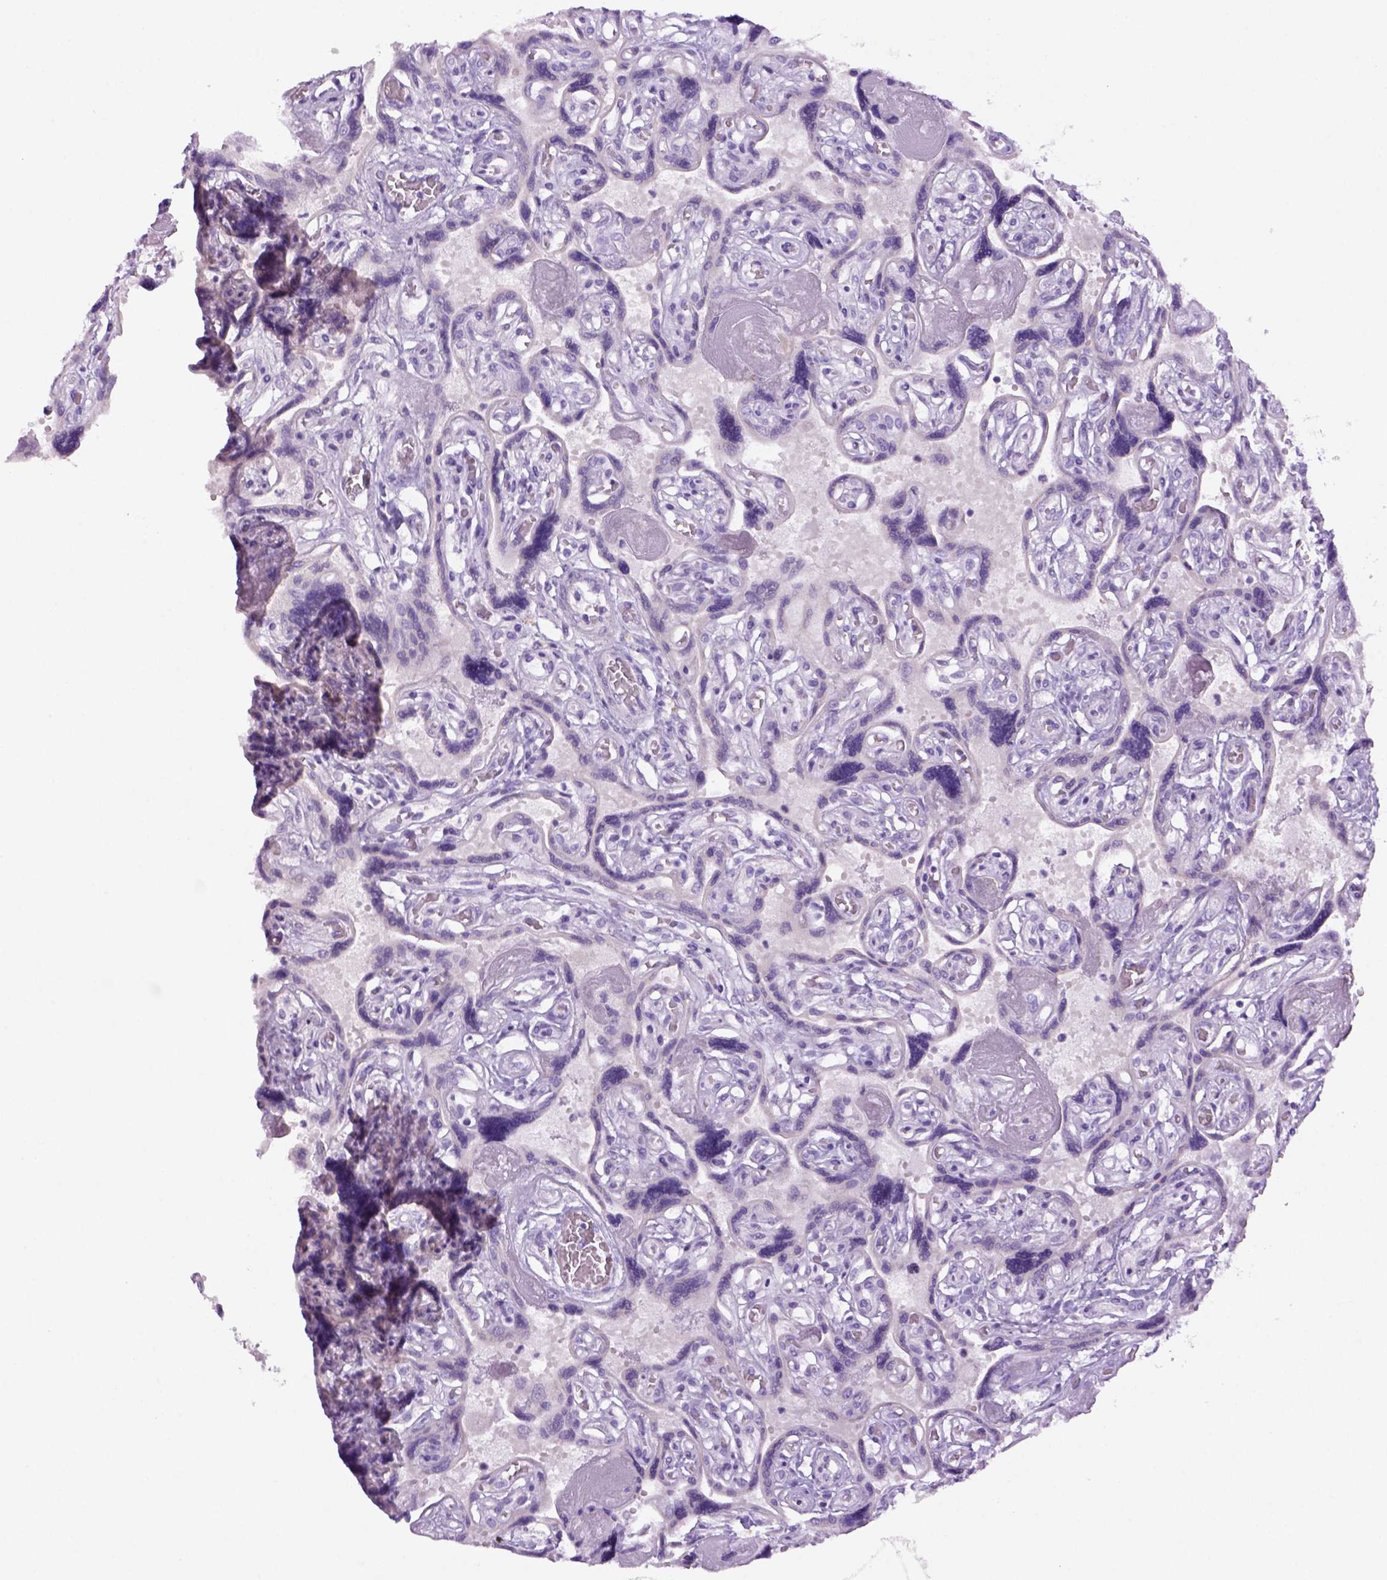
{"staining": {"intensity": "negative", "quantity": "none", "location": "none"}, "tissue": "placenta", "cell_type": "Decidual cells", "image_type": "normal", "snomed": [{"axis": "morphology", "description": "Normal tissue, NOS"}, {"axis": "topography", "description": "Placenta"}], "caption": "Immunohistochemistry micrograph of normal placenta stained for a protein (brown), which shows no staining in decidual cells. The staining is performed using DAB (3,3'-diaminobenzidine) brown chromogen with nuclei counter-stained in using hematoxylin.", "gene": "DNAH11", "patient": {"sex": "female", "age": 32}}